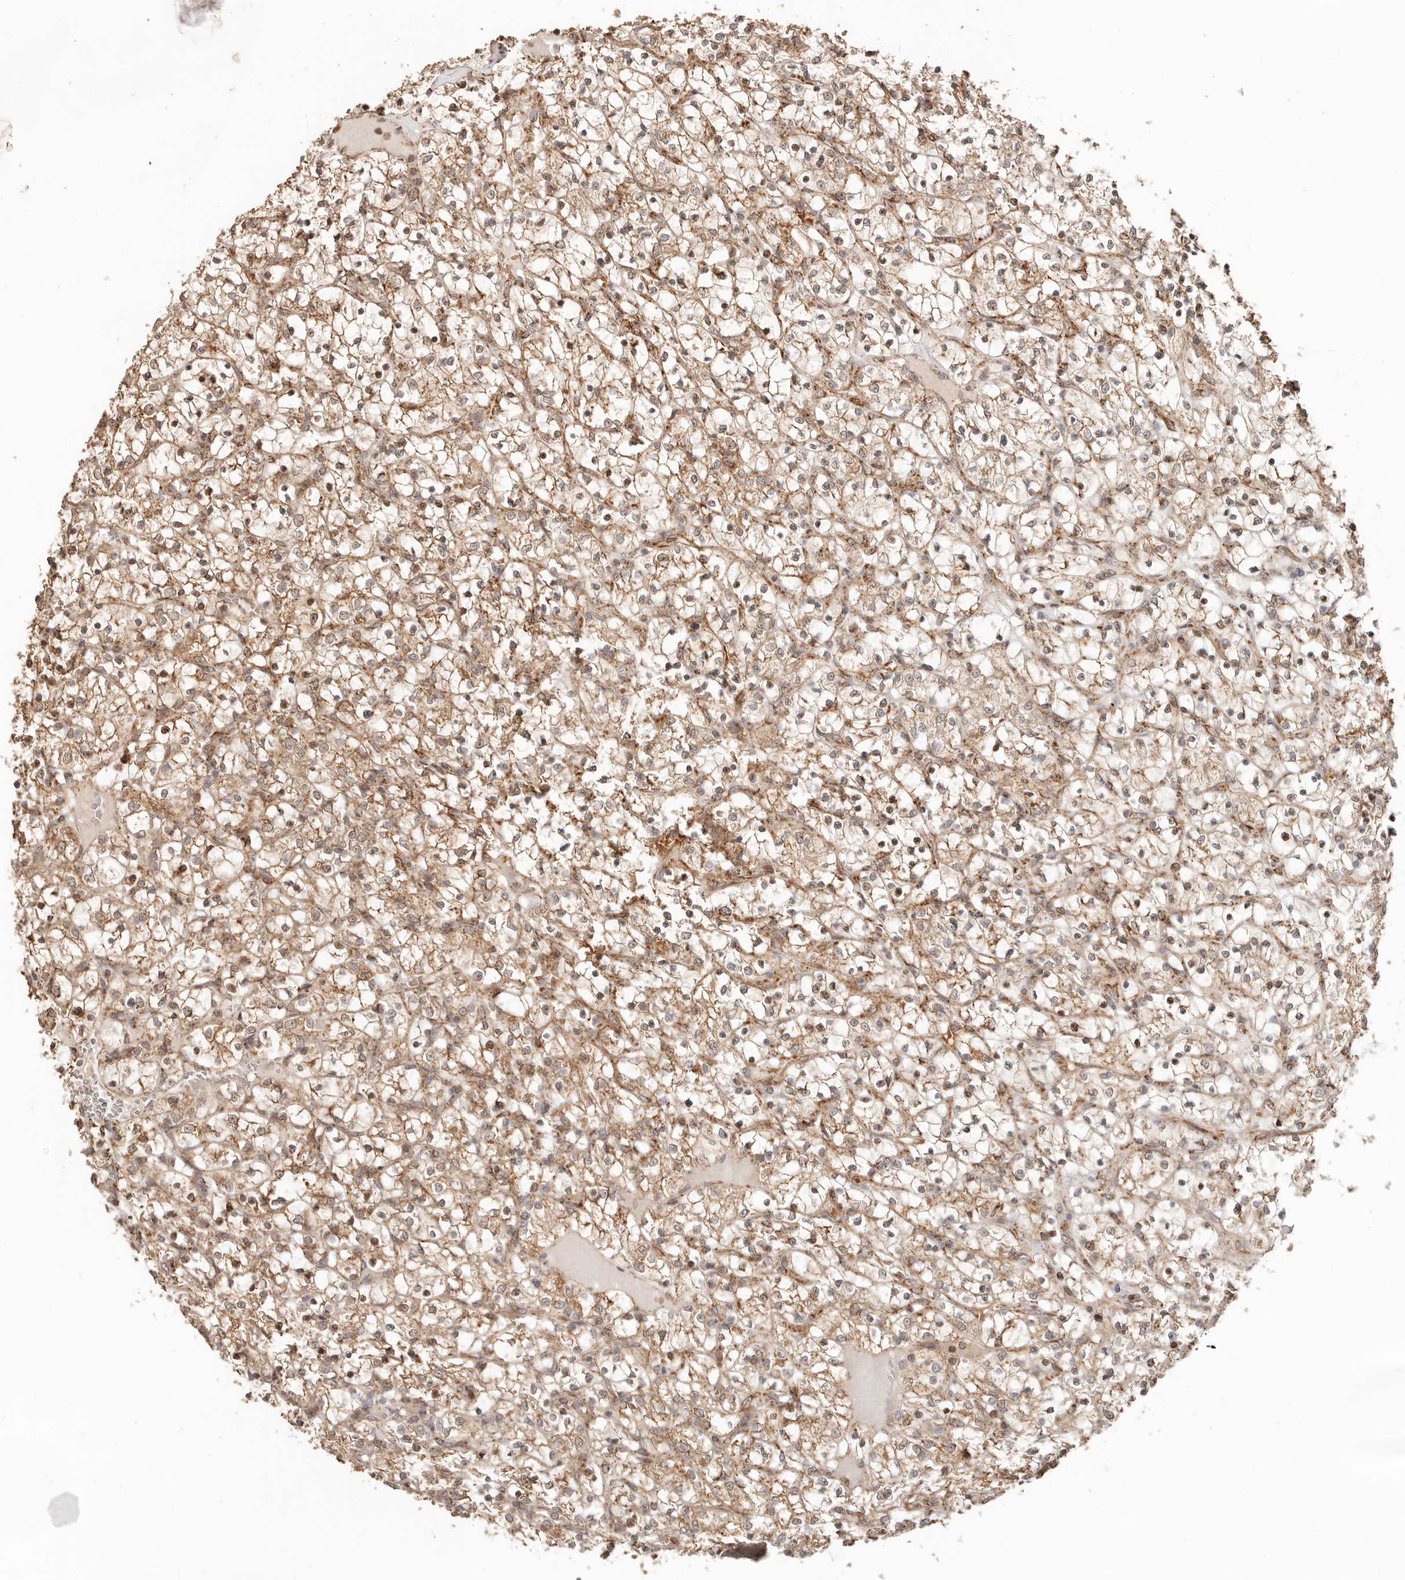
{"staining": {"intensity": "moderate", "quantity": ">75%", "location": "cytoplasmic/membranous"}, "tissue": "renal cancer", "cell_type": "Tumor cells", "image_type": "cancer", "snomed": [{"axis": "morphology", "description": "Adenocarcinoma, NOS"}, {"axis": "topography", "description": "Kidney"}], "caption": "IHC photomicrograph of neoplastic tissue: human adenocarcinoma (renal) stained using IHC demonstrates medium levels of moderate protein expression localized specifically in the cytoplasmic/membranous of tumor cells, appearing as a cytoplasmic/membranous brown color.", "gene": "NDUFB11", "patient": {"sex": "female", "age": 69}}